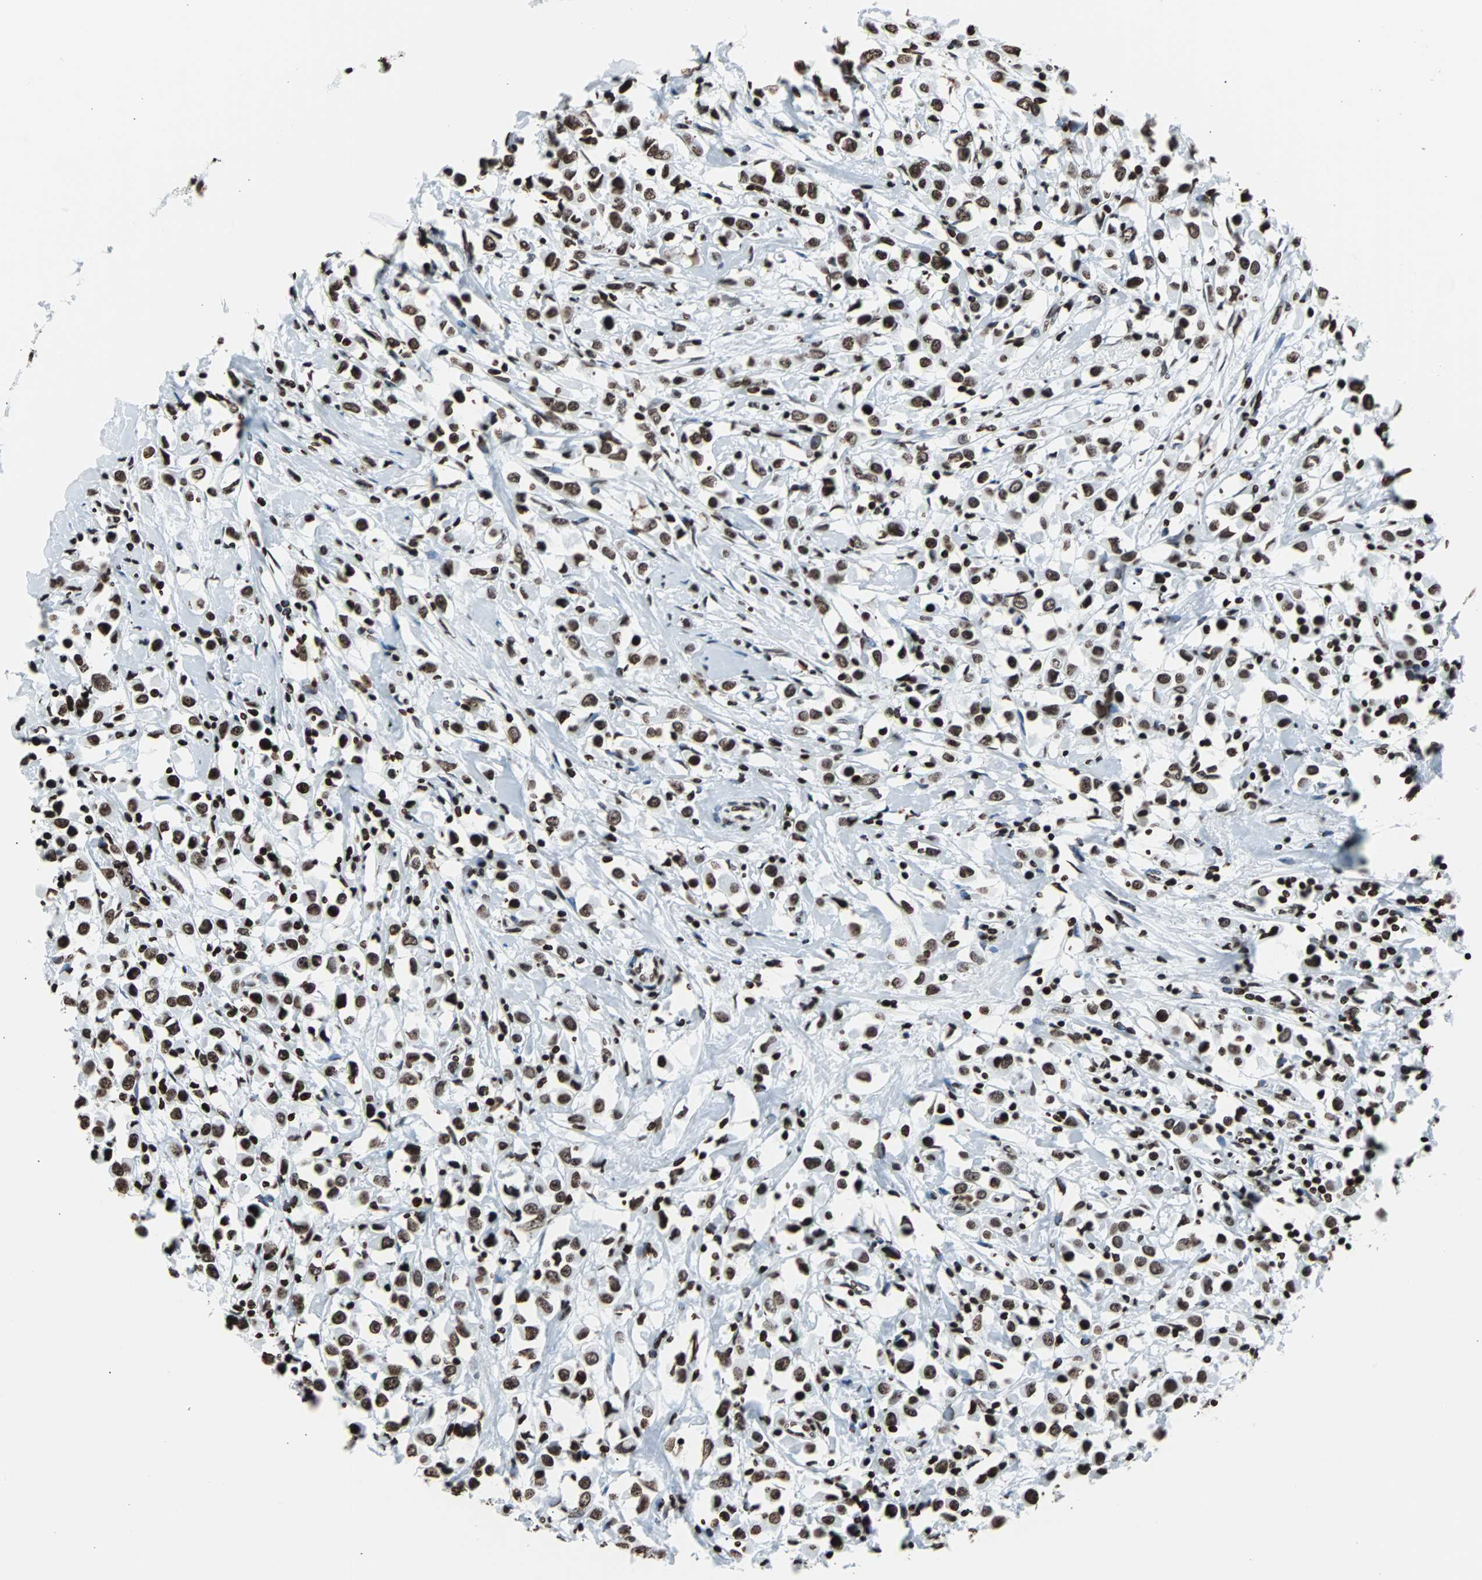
{"staining": {"intensity": "strong", "quantity": ">75%", "location": "nuclear"}, "tissue": "breast cancer", "cell_type": "Tumor cells", "image_type": "cancer", "snomed": [{"axis": "morphology", "description": "Duct carcinoma"}, {"axis": "topography", "description": "Breast"}], "caption": "Immunohistochemistry (DAB (3,3'-diaminobenzidine)) staining of human breast cancer exhibits strong nuclear protein positivity in about >75% of tumor cells.", "gene": "H2BC18", "patient": {"sex": "female", "age": 61}}